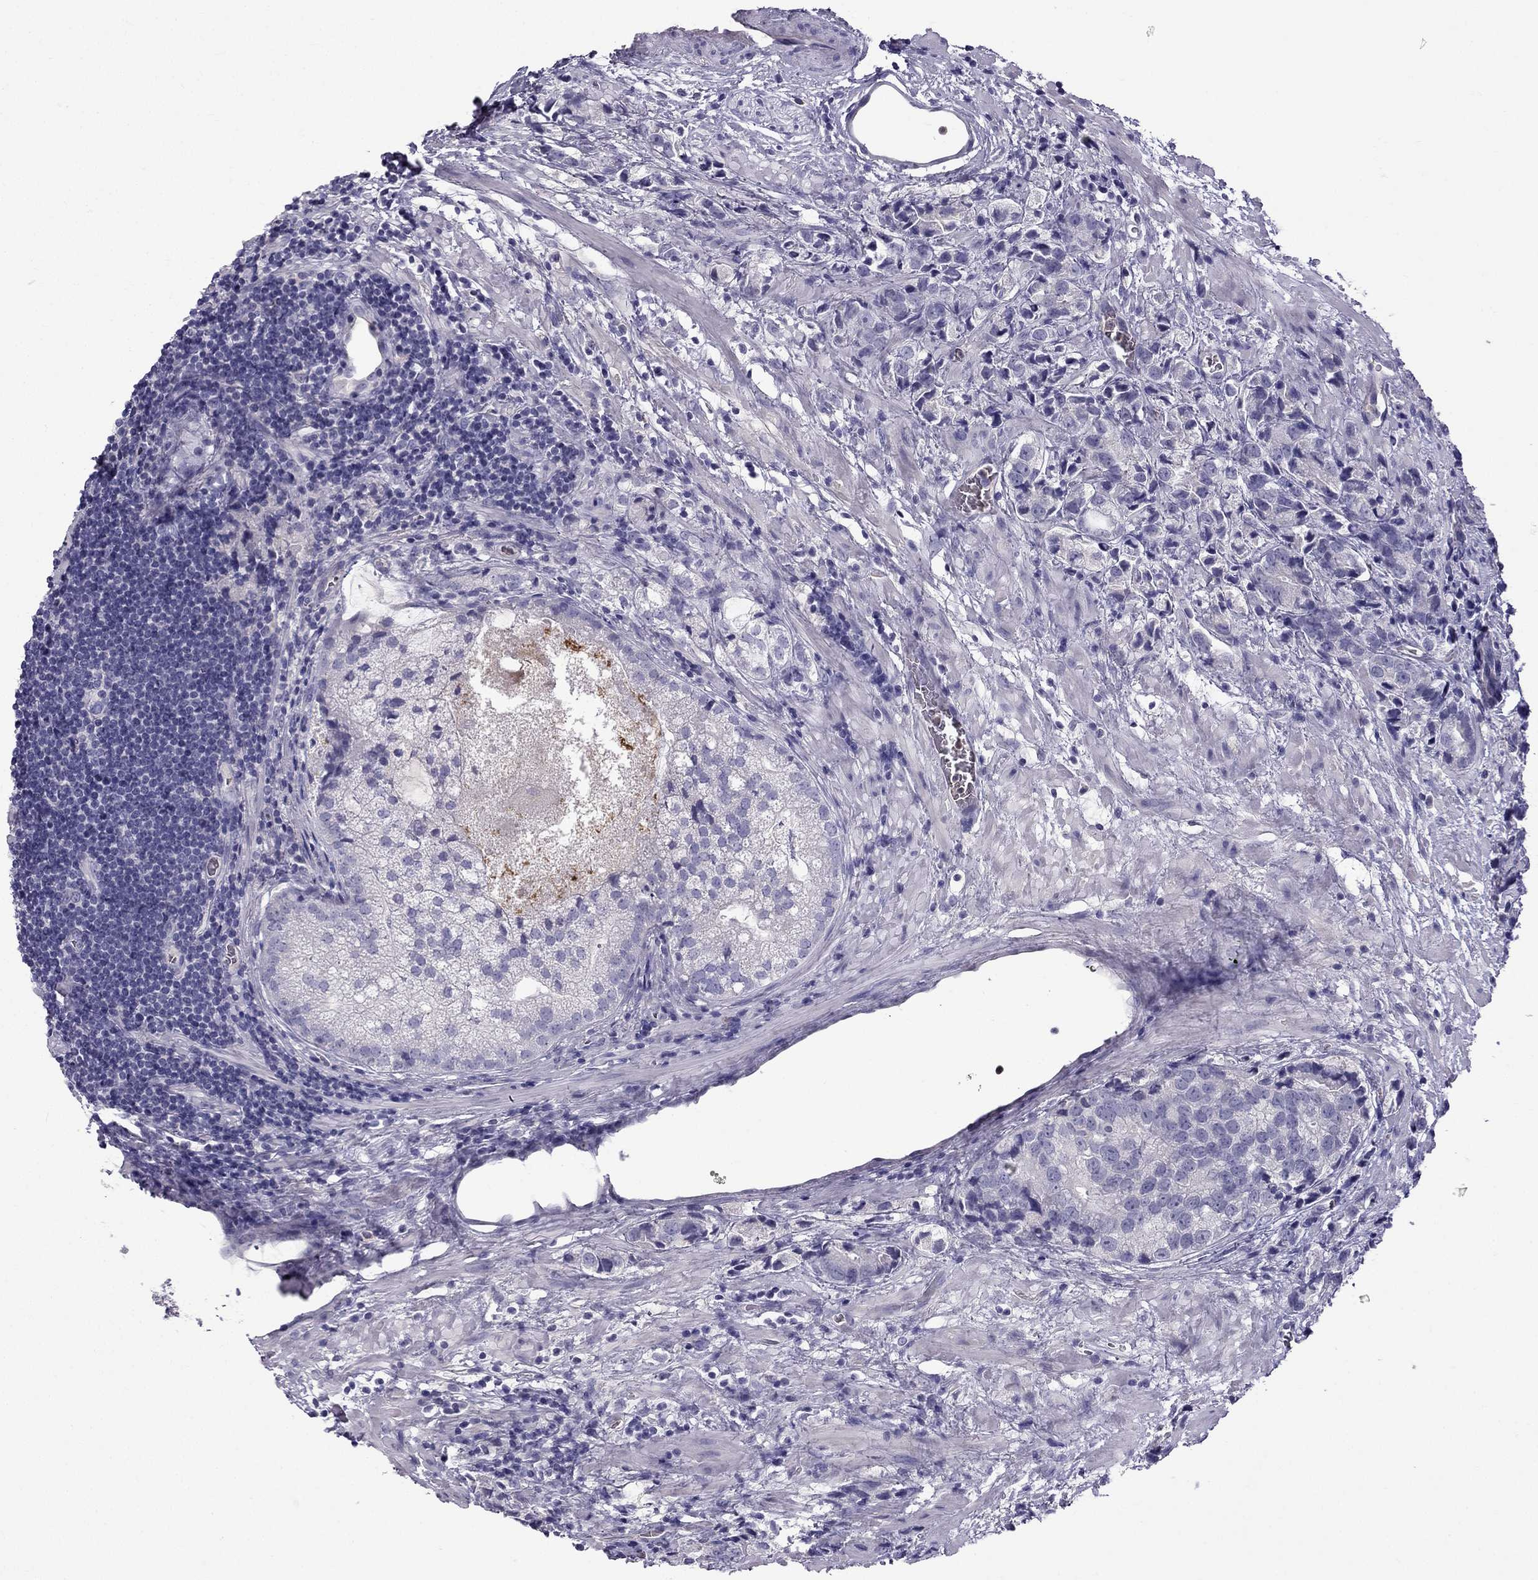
{"staining": {"intensity": "negative", "quantity": "none", "location": "none"}, "tissue": "prostate cancer", "cell_type": "Tumor cells", "image_type": "cancer", "snomed": [{"axis": "morphology", "description": "Adenocarcinoma, NOS"}, {"axis": "topography", "description": "Prostate and seminal vesicle, NOS"}], "caption": "IHC micrograph of neoplastic tissue: human prostate cancer stained with DAB displays no significant protein staining in tumor cells.", "gene": "STOML3", "patient": {"sex": "male", "age": 63}}